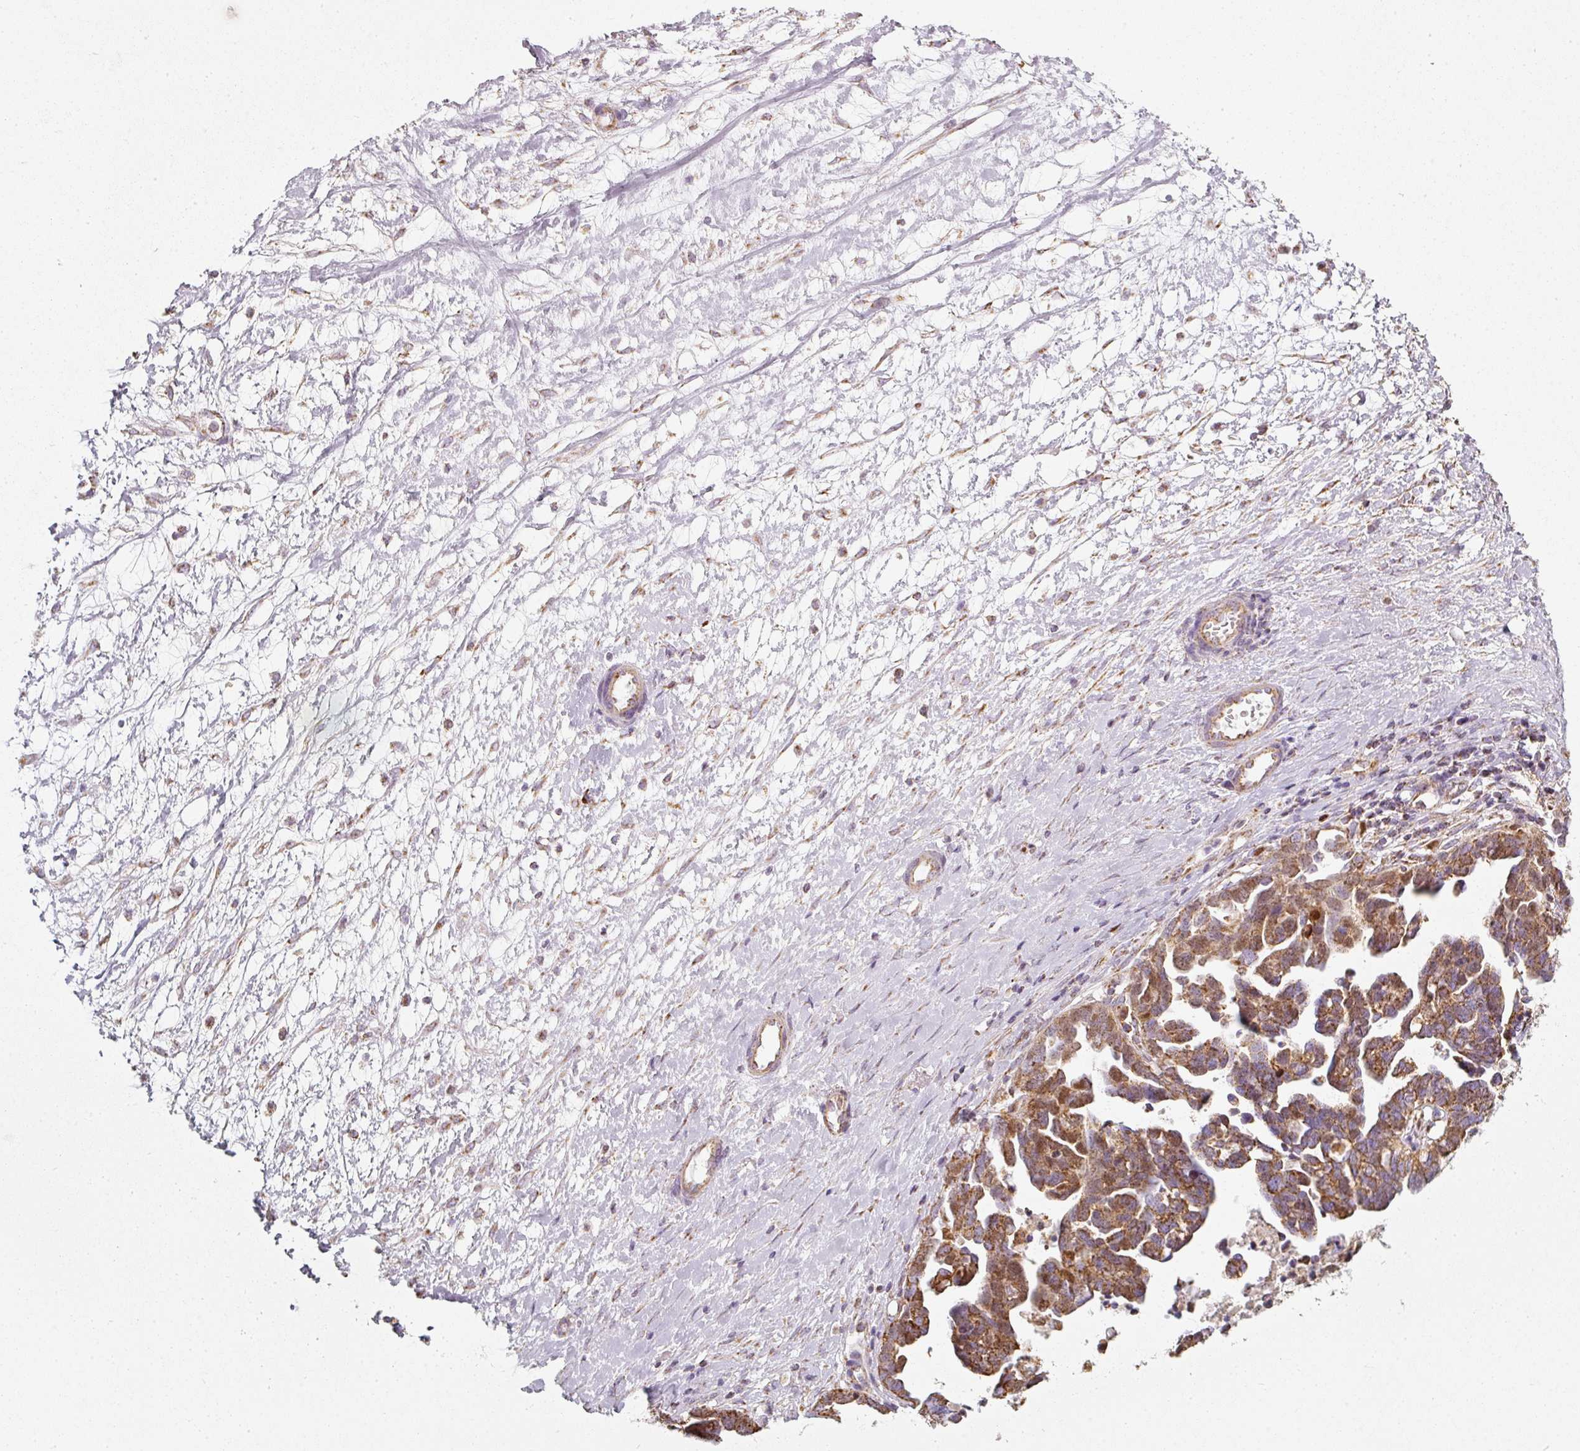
{"staining": {"intensity": "moderate", "quantity": ">75%", "location": "cytoplasmic/membranous,nuclear"}, "tissue": "ovarian cancer", "cell_type": "Tumor cells", "image_type": "cancer", "snomed": [{"axis": "morphology", "description": "Cystadenocarcinoma, serous, NOS"}, {"axis": "topography", "description": "Ovary"}], "caption": "A high-resolution photomicrograph shows immunohistochemistry staining of ovarian cancer, which reveals moderate cytoplasmic/membranous and nuclear staining in approximately >75% of tumor cells. (Stains: DAB (3,3'-diaminobenzidine) in brown, nuclei in blue, Microscopy: brightfield microscopy at high magnification).", "gene": "DUT", "patient": {"sex": "female", "age": 54}}